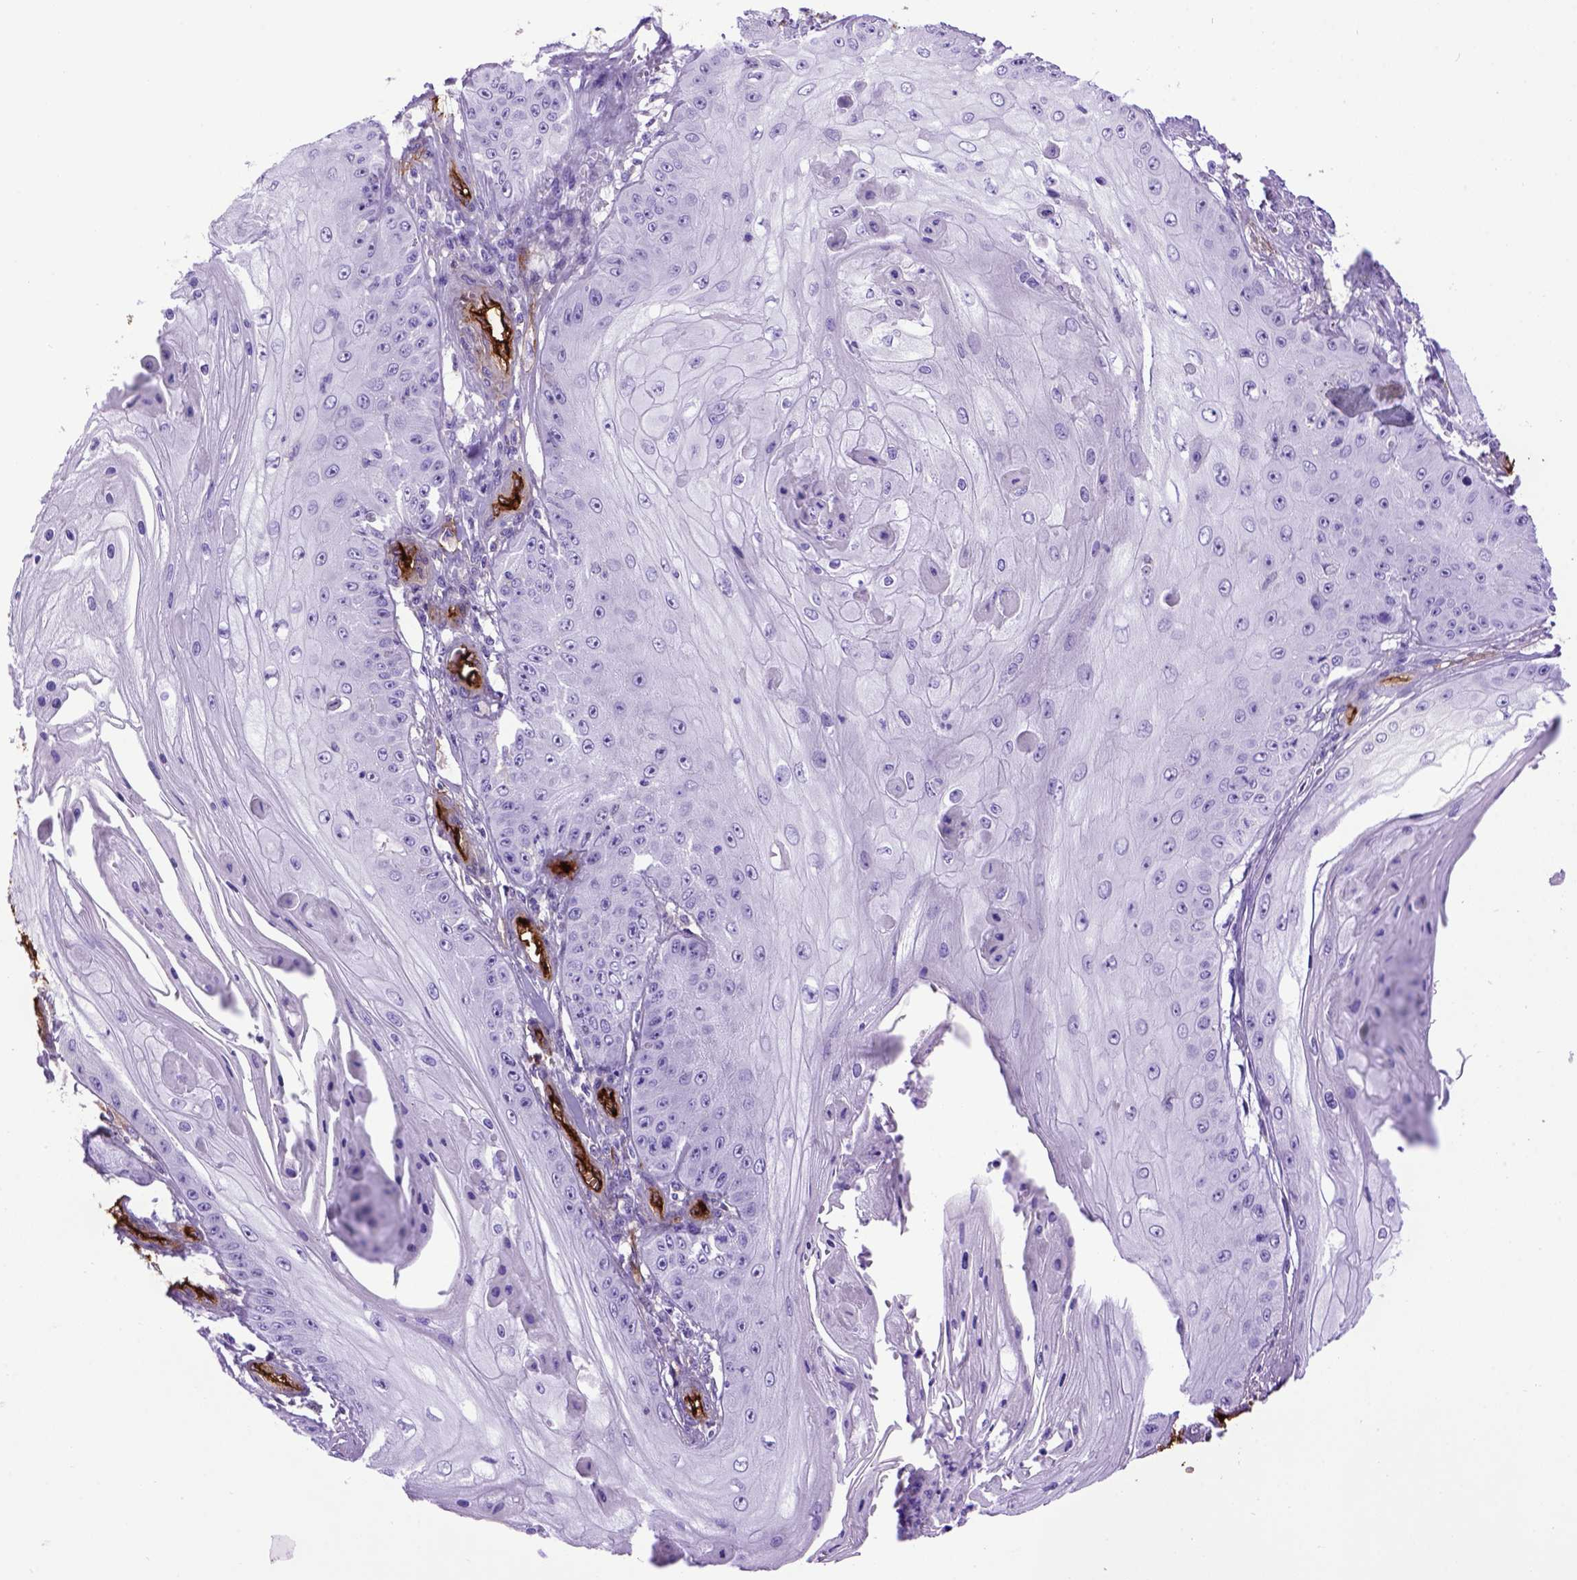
{"staining": {"intensity": "negative", "quantity": "none", "location": "none"}, "tissue": "skin cancer", "cell_type": "Tumor cells", "image_type": "cancer", "snomed": [{"axis": "morphology", "description": "Squamous cell carcinoma, NOS"}, {"axis": "topography", "description": "Skin"}], "caption": "Histopathology image shows no significant protein expression in tumor cells of squamous cell carcinoma (skin).", "gene": "ENG", "patient": {"sex": "male", "age": 70}}